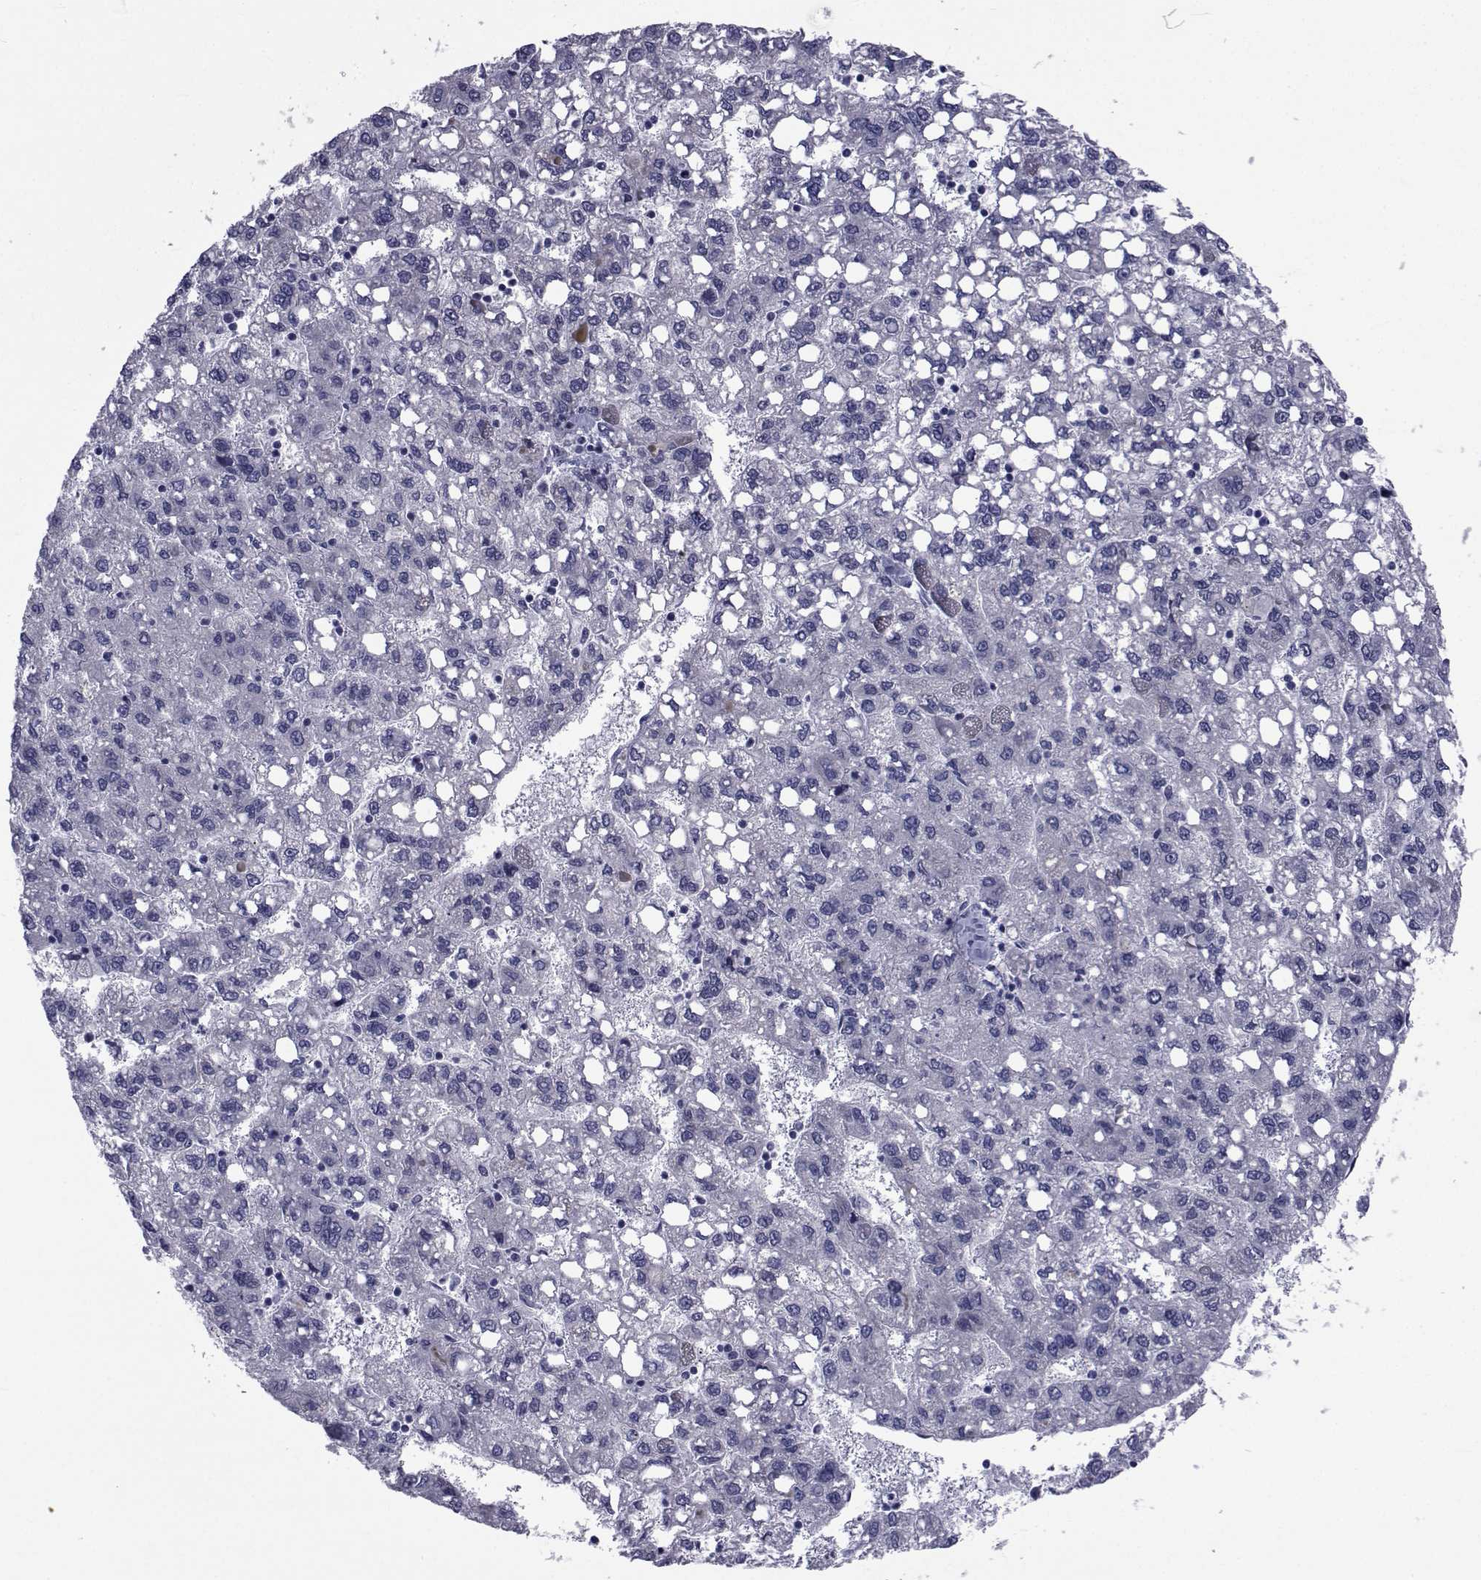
{"staining": {"intensity": "negative", "quantity": "none", "location": "none"}, "tissue": "liver cancer", "cell_type": "Tumor cells", "image_type": "cancer", "snomed": [{"axis": "morphology", "description": "Carcinoma, Hepatocellular, NOS"}, {"axis": "topography", "description": "Liver"}], "caption": "High magnification brightfield microscopy of hepatocellular carcinoma (liver) stained with DAB (3,3'-diaminobenzidine) (brown) and counterstained with hematoxylin (blue): tumor cells show no significant positivity.", "gene": "GKAP1", "patient": {"sex": "female", "age": 82}}